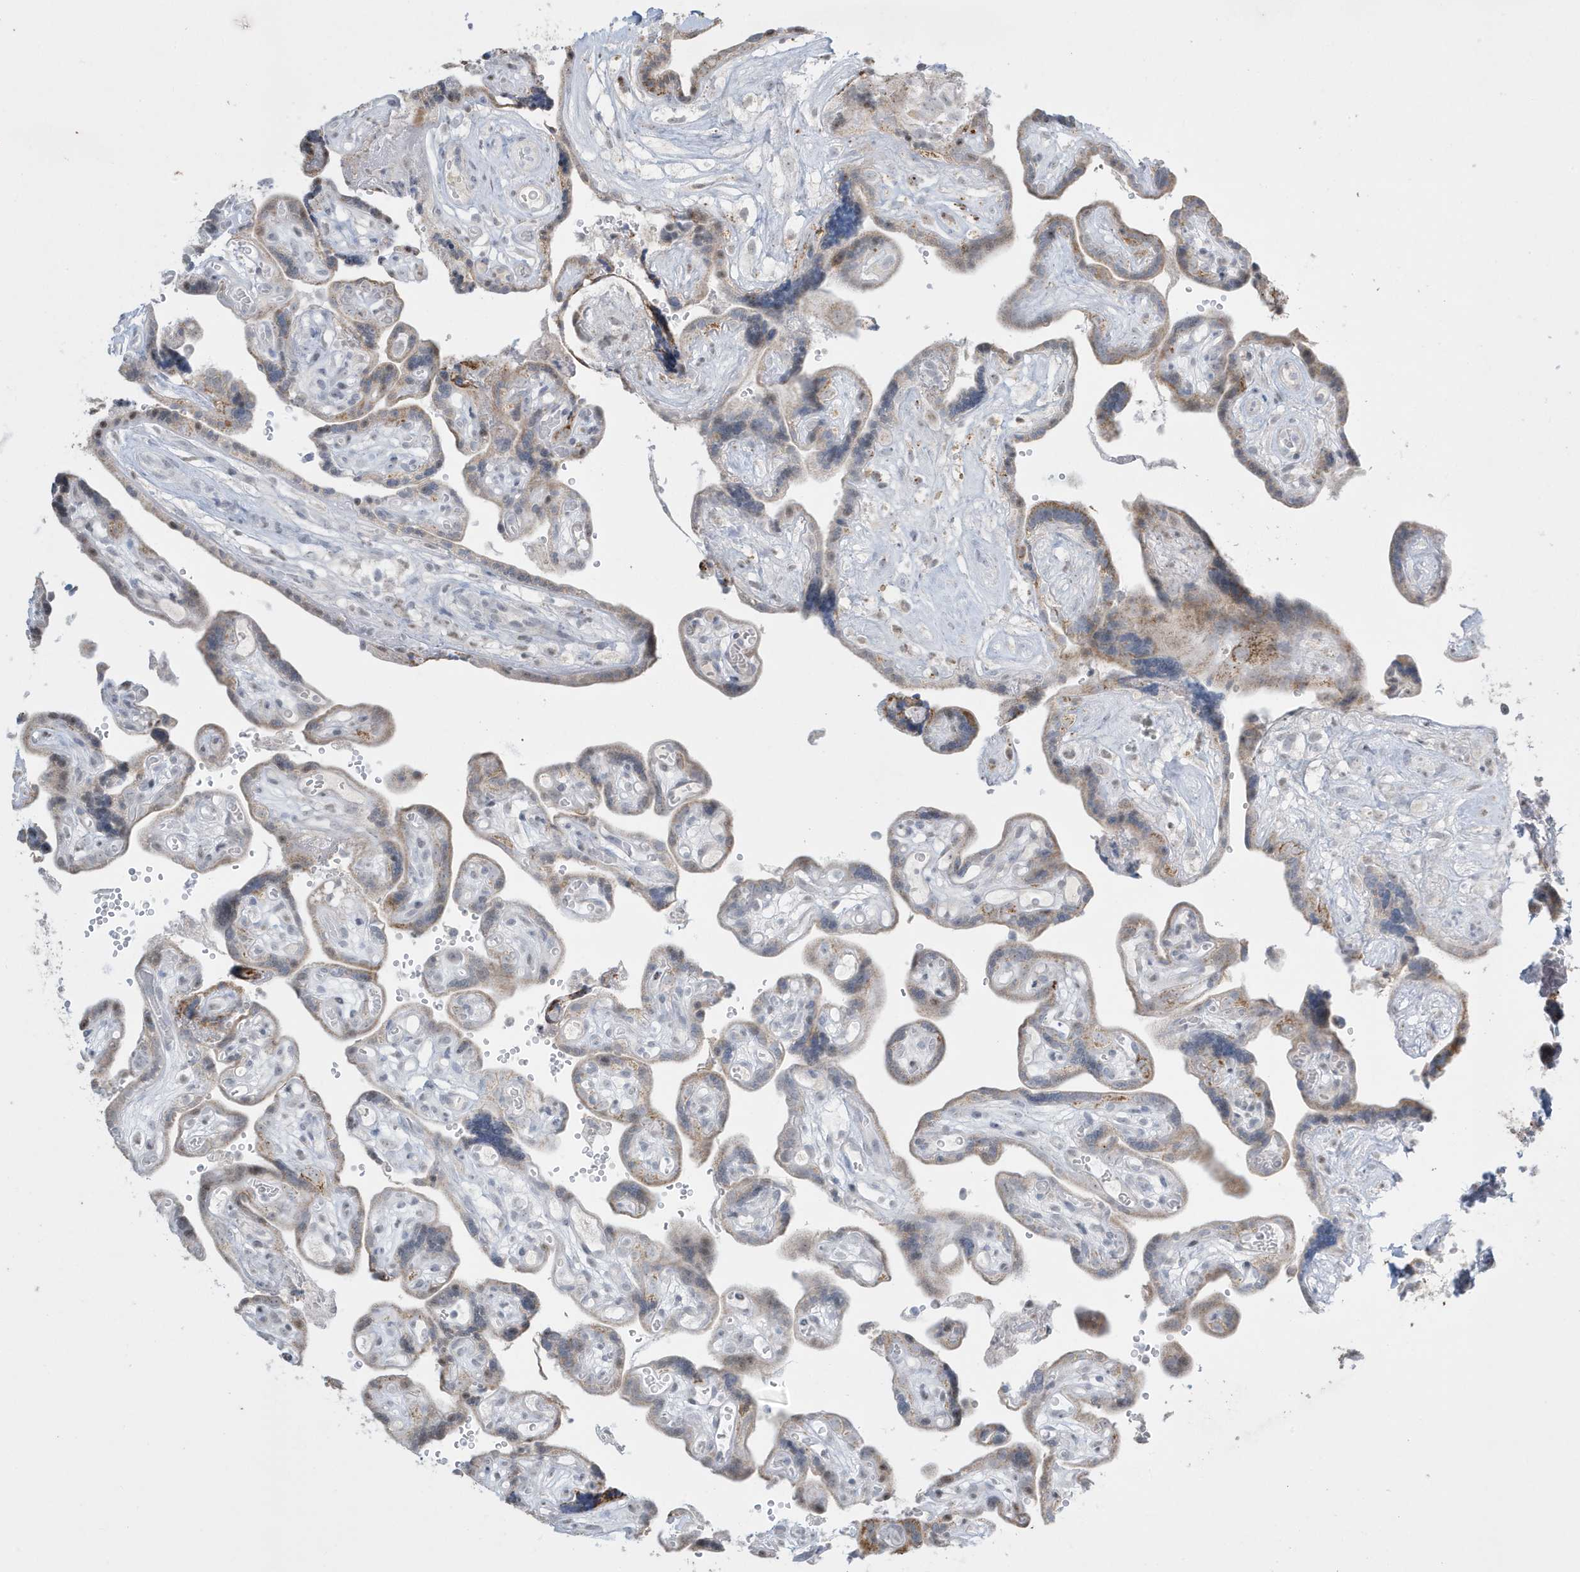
{"staining": {"intensity": "weak", "quantity": ">75%", "location": "nuclear"}, "tissue": "placenta", "cell_type": "Decidual cells", "image_type": "normal", "snomed": [{"axis": "morphology", "description": "Normal tissue, NOS"}, {"axis": "topography", "description": "Placenta"}], "caption": "IHC of unremarkable placenta displays low levels of weak nuclear staining in about >75% of decidual cells.", "gene": "FNDC1", "patient": {"sex": "female", "age": 30}}